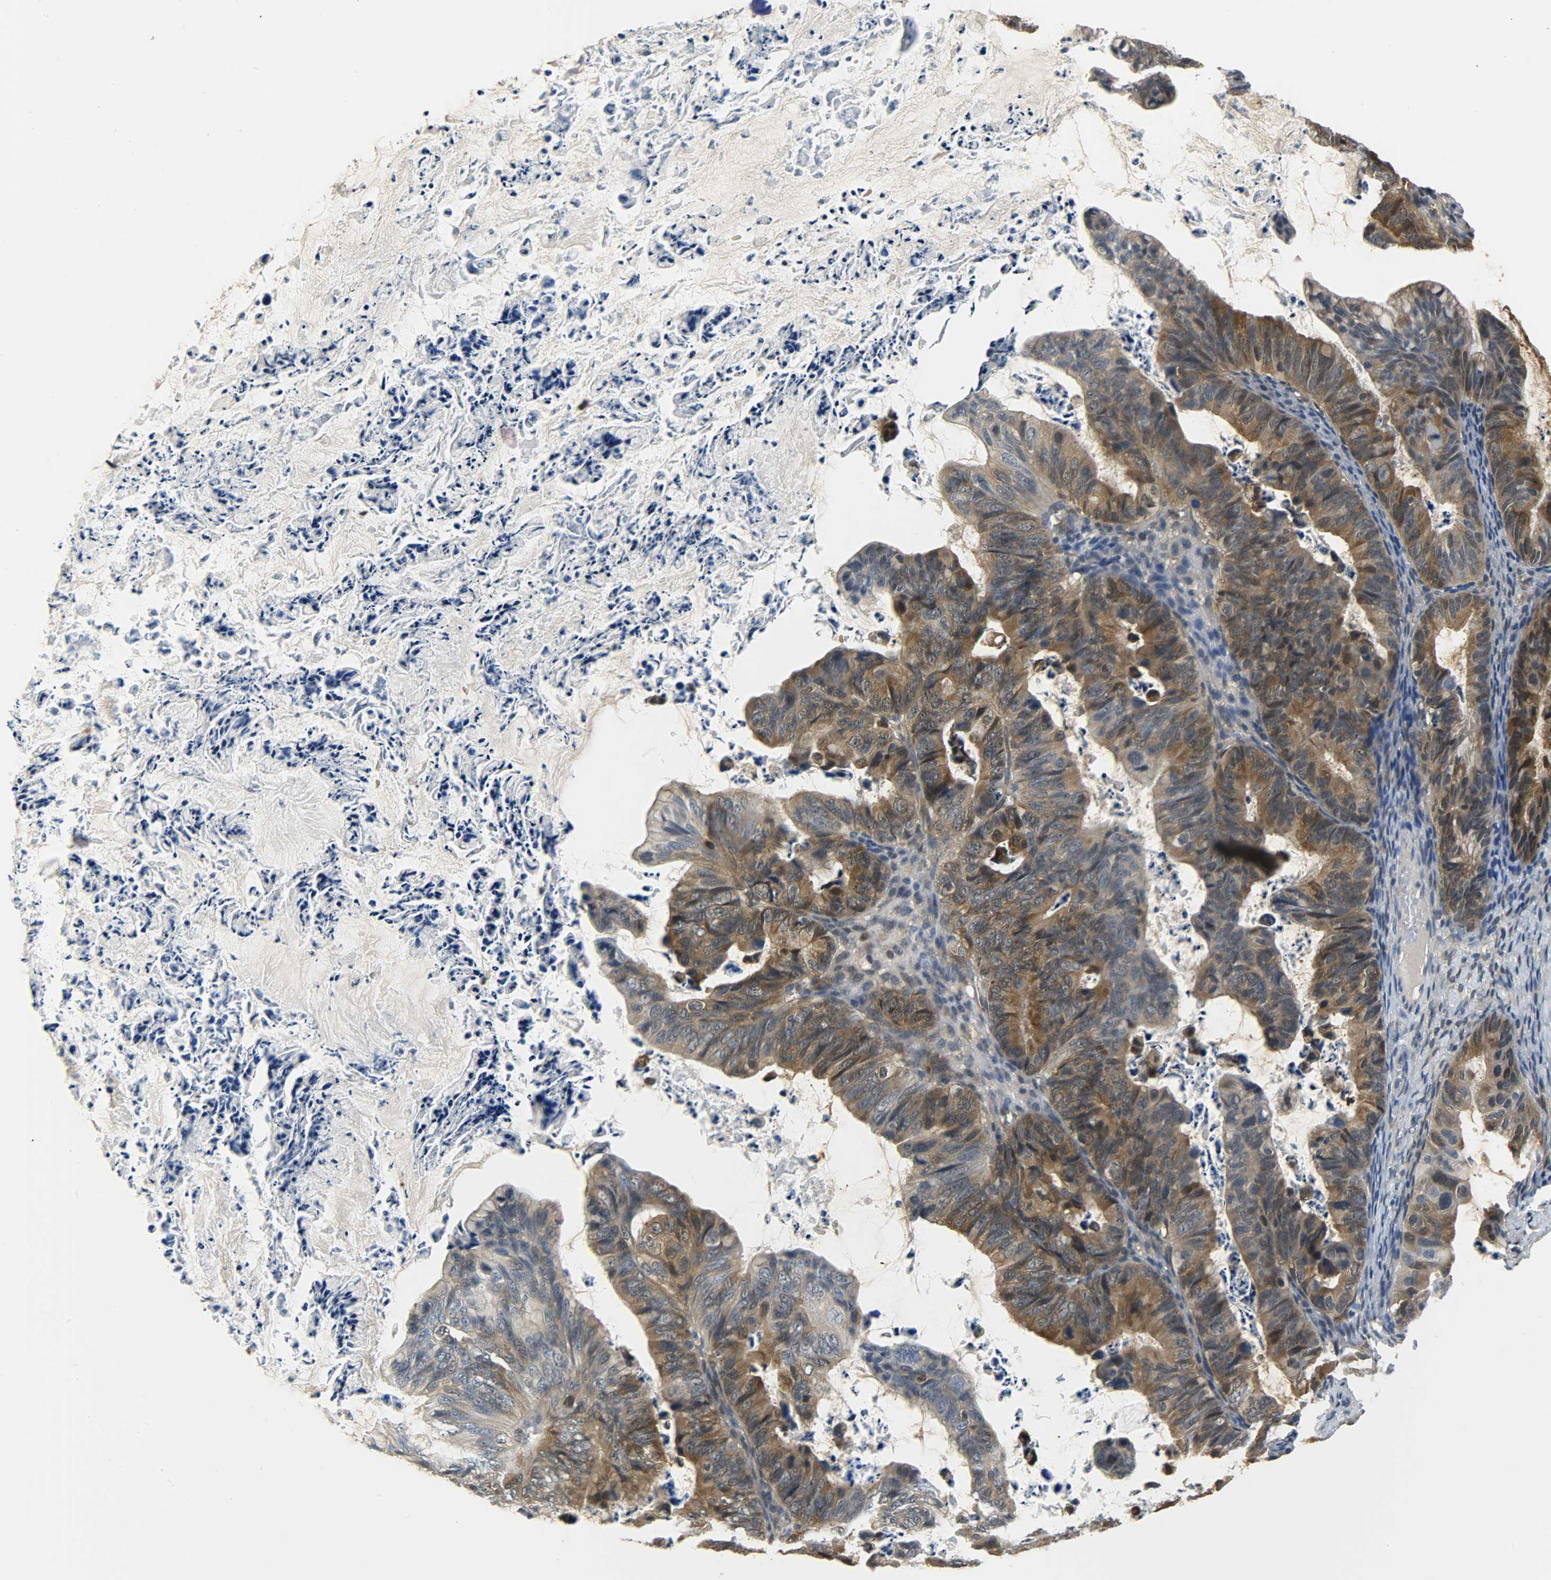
{"staining": {"intensity": "strong", "quantity": ">75%", "location": "cytoplasmic/membranous"}, "tissue": "ovarian cancer", "cell_type": "Tumor cells", "image_type": "cancer", "snomed": [{"axis": "morphology", "description": "Cystadenocarcinoma, mucinous, NOS"}, {"axis": "topography", "description": "Ovary"}], "caption": "This histopathology image demonstrates ovarian mucinous cystadenocarcinoma stained with immunohistochemistry to label a protein in brown. The cytoplasmic/membranous of tumor cells show strong positivity for the protein. Nuclei are counter-stained blue.", "gene": "EIF4EBP1", "patient": {"sex": "female", "age": 36}}